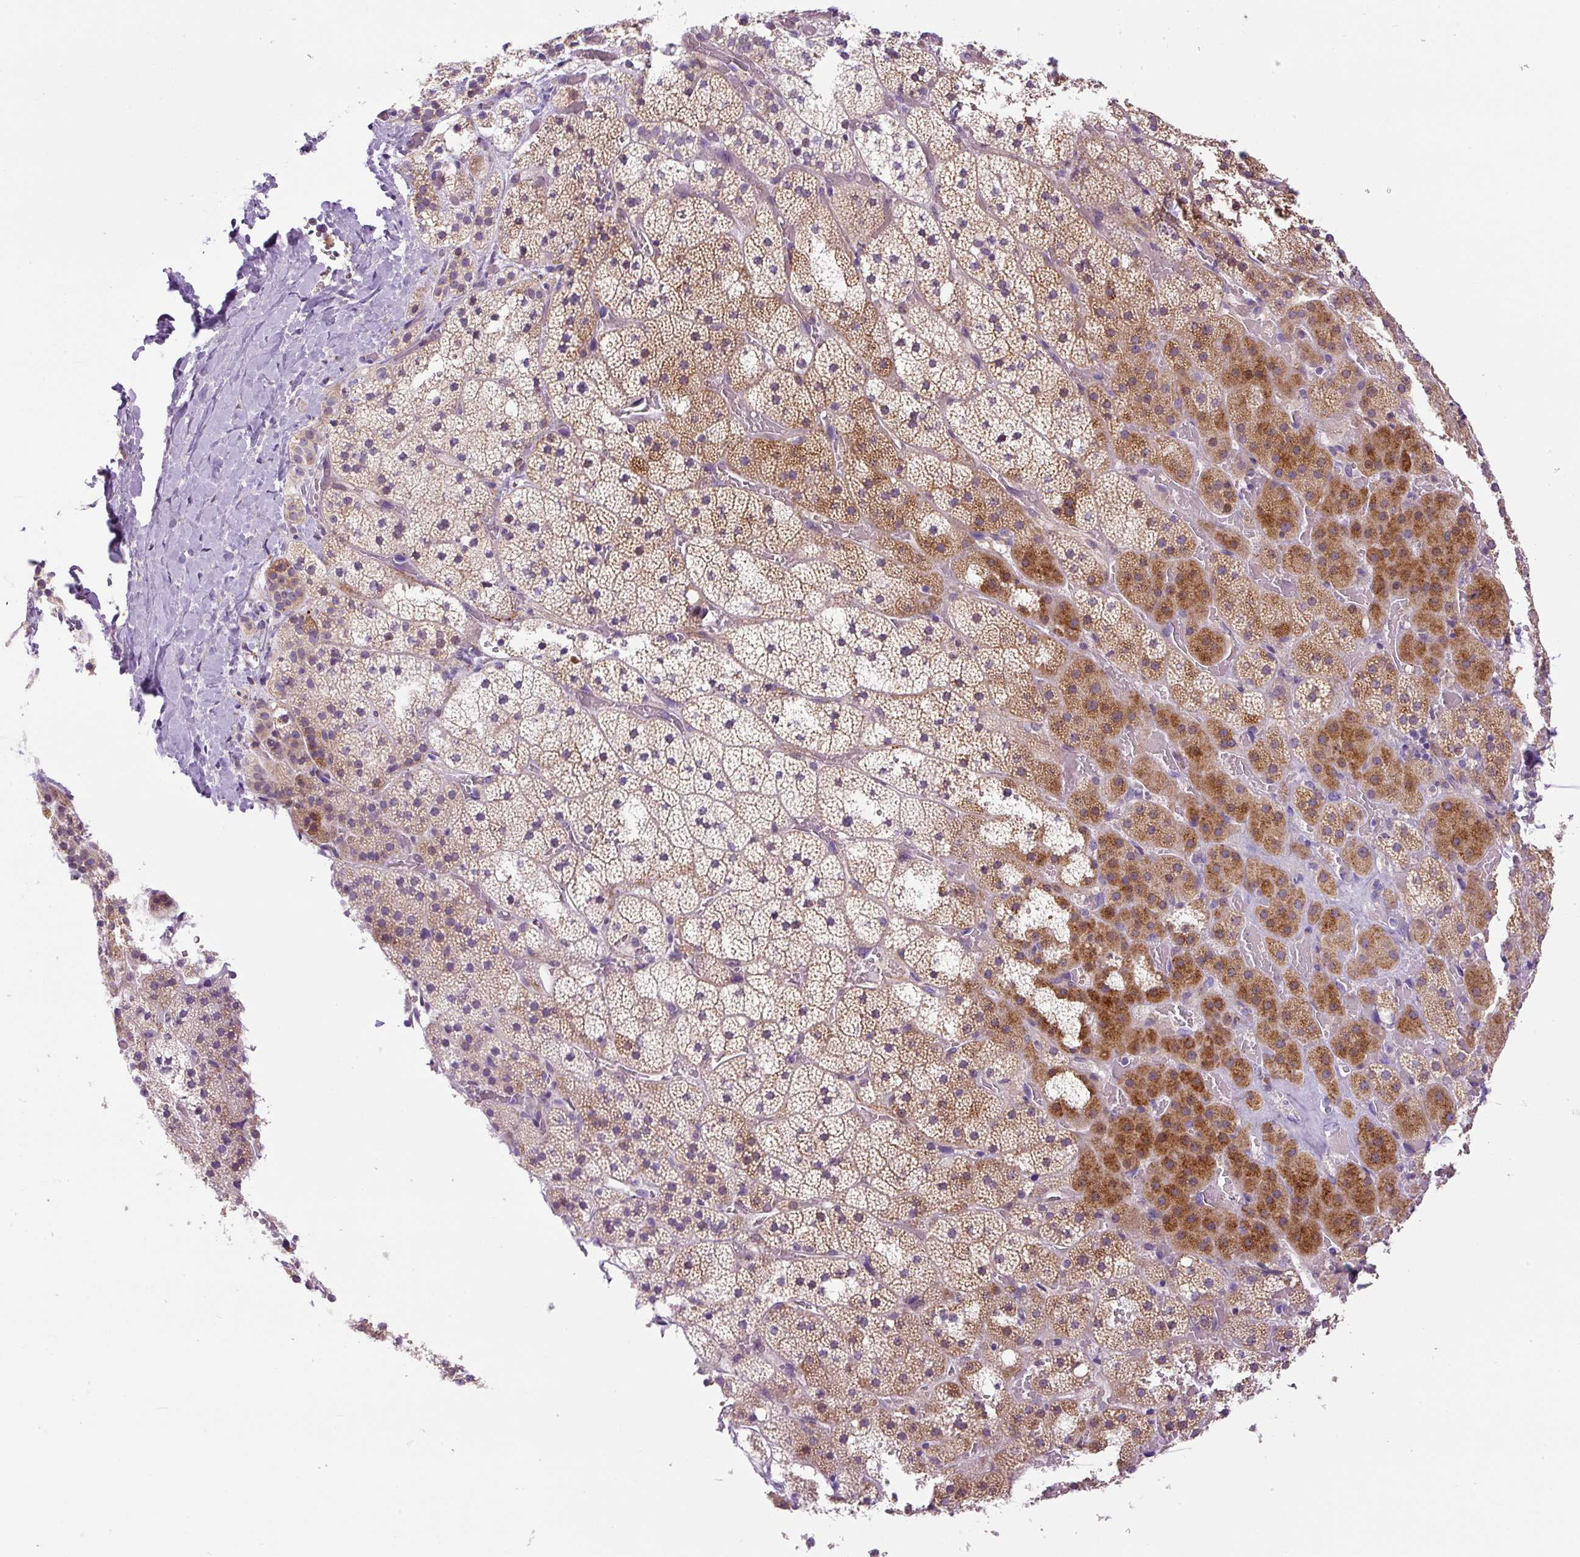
{"staining": {"intensity": "moderate", "quantity": "25%-75%", "location": "cytoplasmic/membranous"}, "tissue": "adrenal gland", "cell_type": "Glandular cells", "image_type": "normal", "snomed": [{"axis": "morphology", "description": "Normal tissue, NOS"}, {"axis": "topography", "description": "Adrenal gland"}], "caption": "Immunohistochemistry (IHC) (DAB) staining of unremarkable human adrenal gland displays moderate cytoplasmic/membranous protein expression in approximately 25%-75% of glandular cells.", "gene": "ZNF596", "patient": {"sex": "male", "age": 53}}